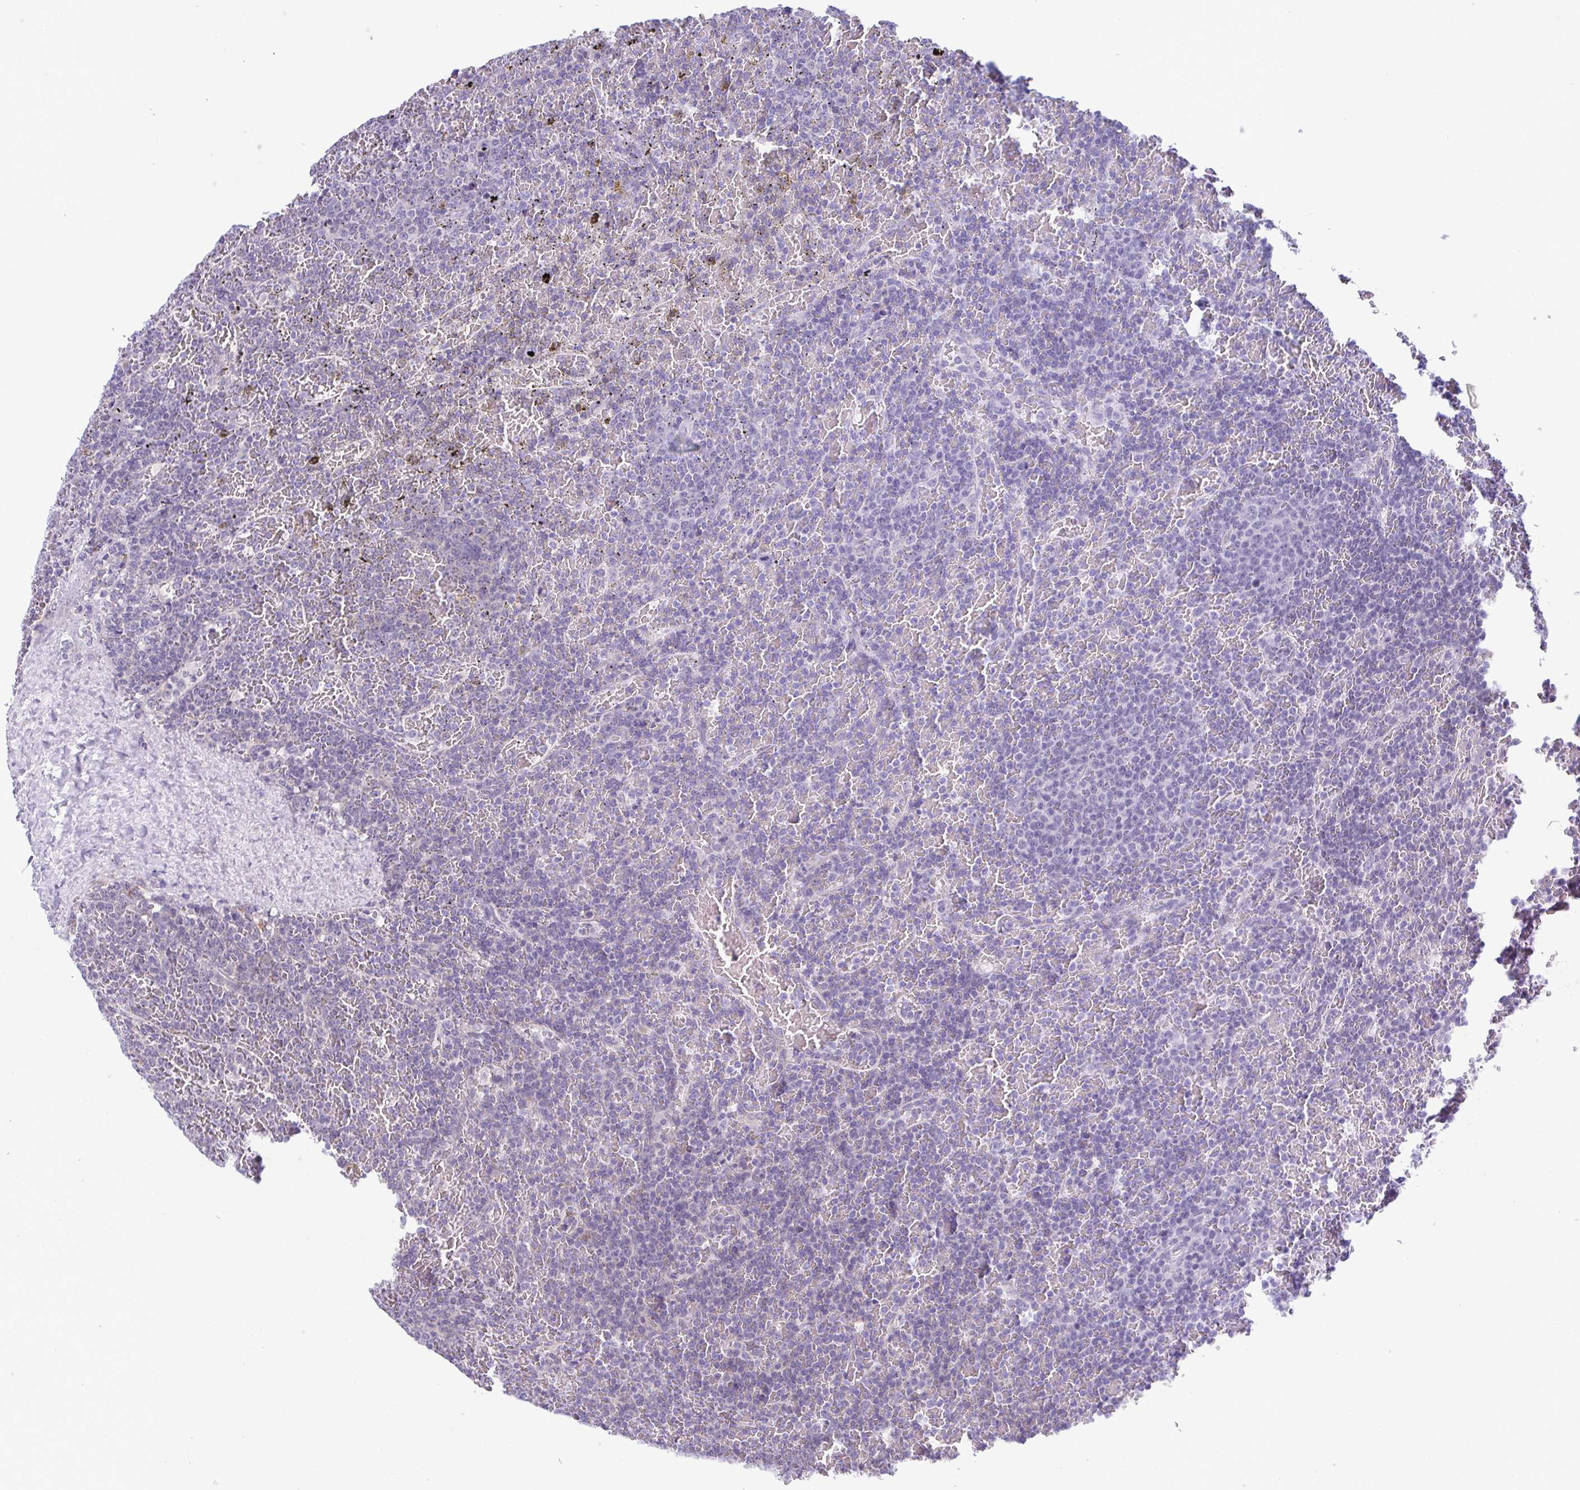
{"staining": {"intensity": "negative", "quantity": "none", "location": "none"}, "tissue": "lymphoma", "cell_type": "Tumor cells", "image_type": "cancer", "snomed": [{"axis": "morphology", "description": "Malignant lymphoma, non-Hodgkin's type, Low grade"}, {"axis": "topography", "description": "Spleen"}], "caption": "Protein analysis of low-grade malignant lymphoma, non-Hodgkin's type exhibits no significant staining in tumor cells.", "gene": "TMEM108", "patient": {"sex": "female", "age": 77}}